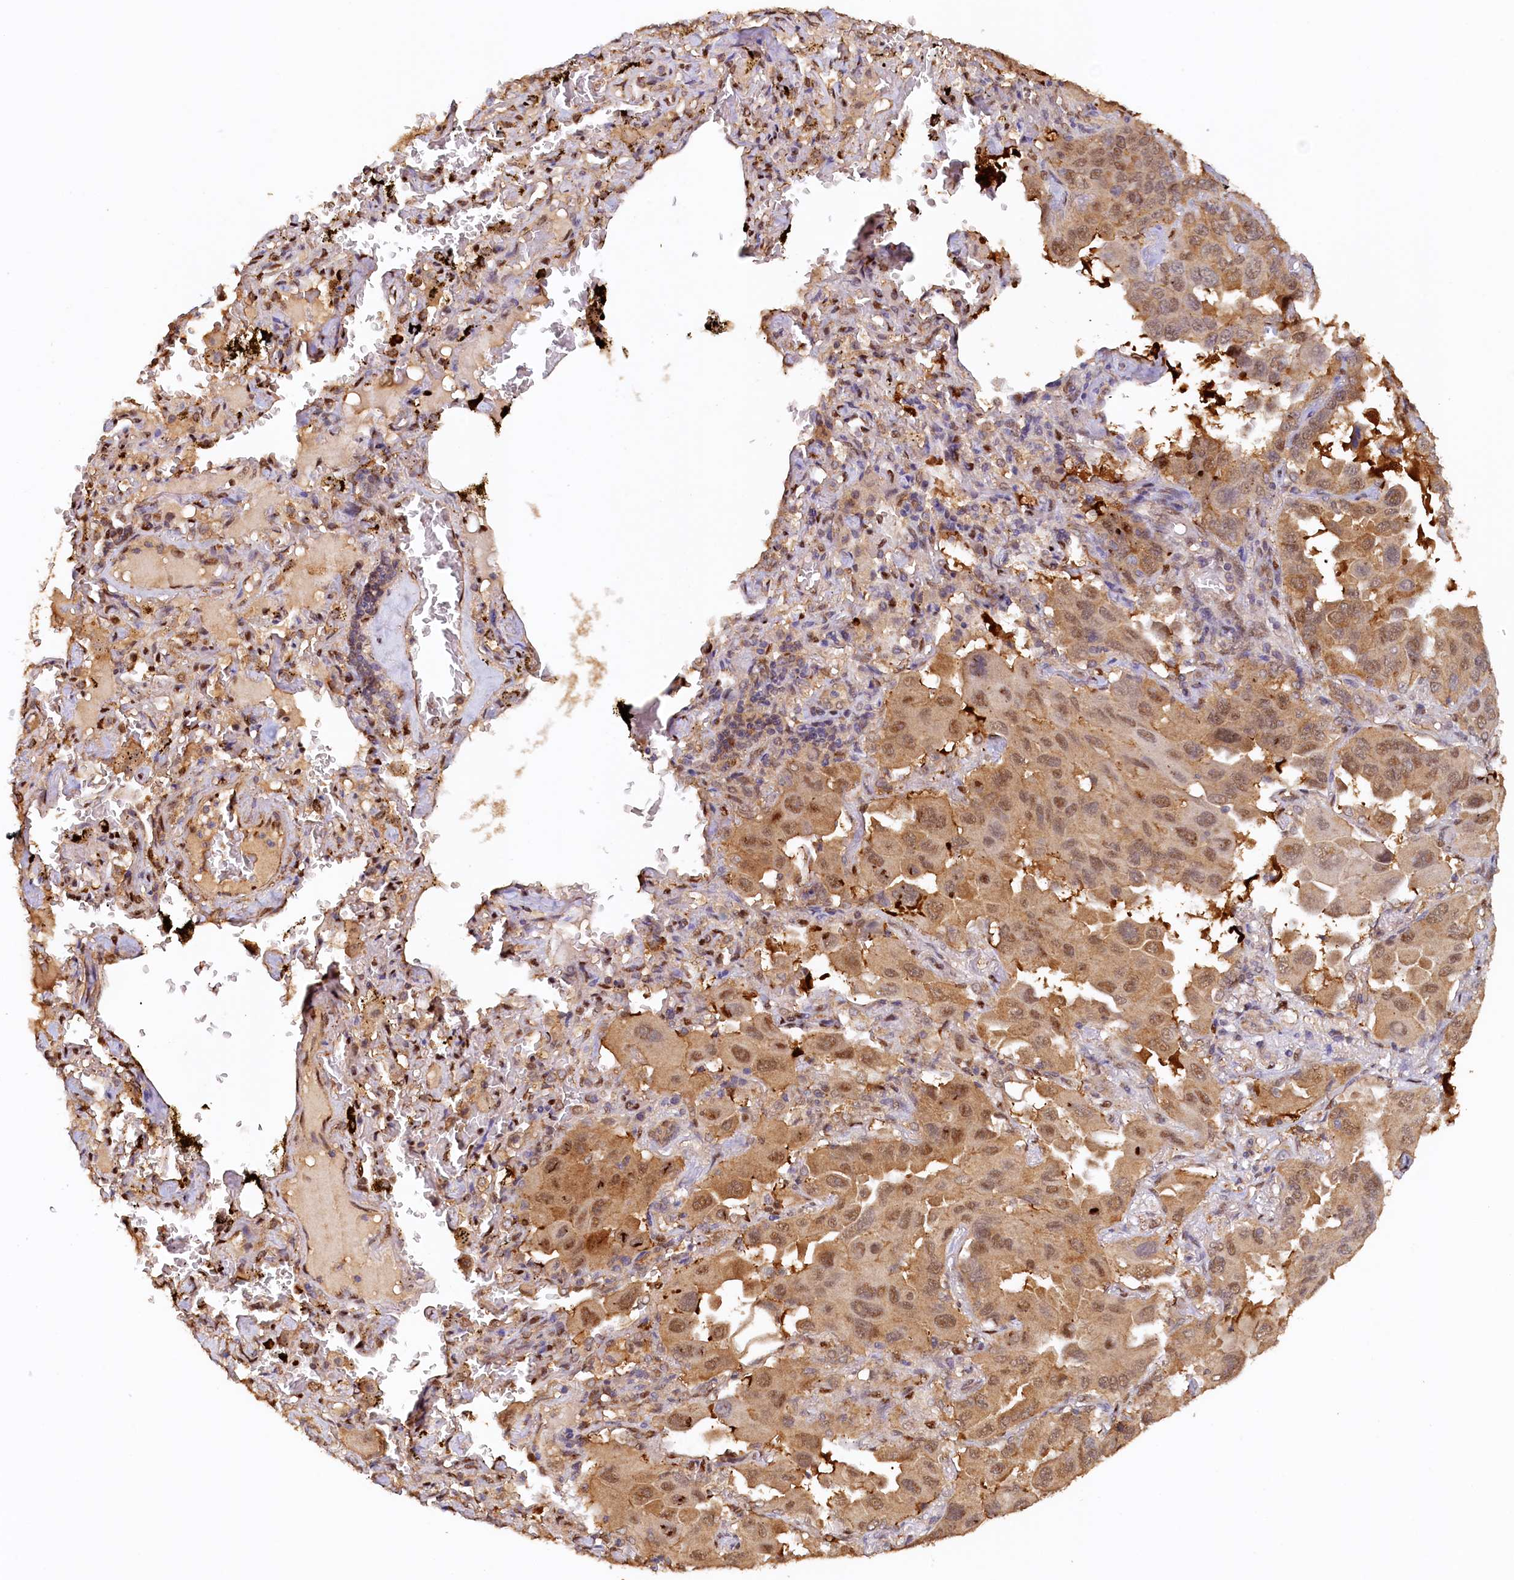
{"staining": {"intensity": "moderate", "quantity": ">75%", "location": "cytoplasmic/membranous,nuclear"}, "tissue": "lung cancer", "cell_type": "Tumor cells", "image_type": "cancer", "snomed": [{"axis": "morphology", "description": "Adenocarcinoma, NOS"}, {"axis": "topography", "description": "Lung"}], "caption": "A brown stain shows moderate cytoplasmic/membranous and nuclear positivity of a protein in lung cancer tumor cells.", "gene": "UBL7", "patient": {"sex": "male", "age": 64}}